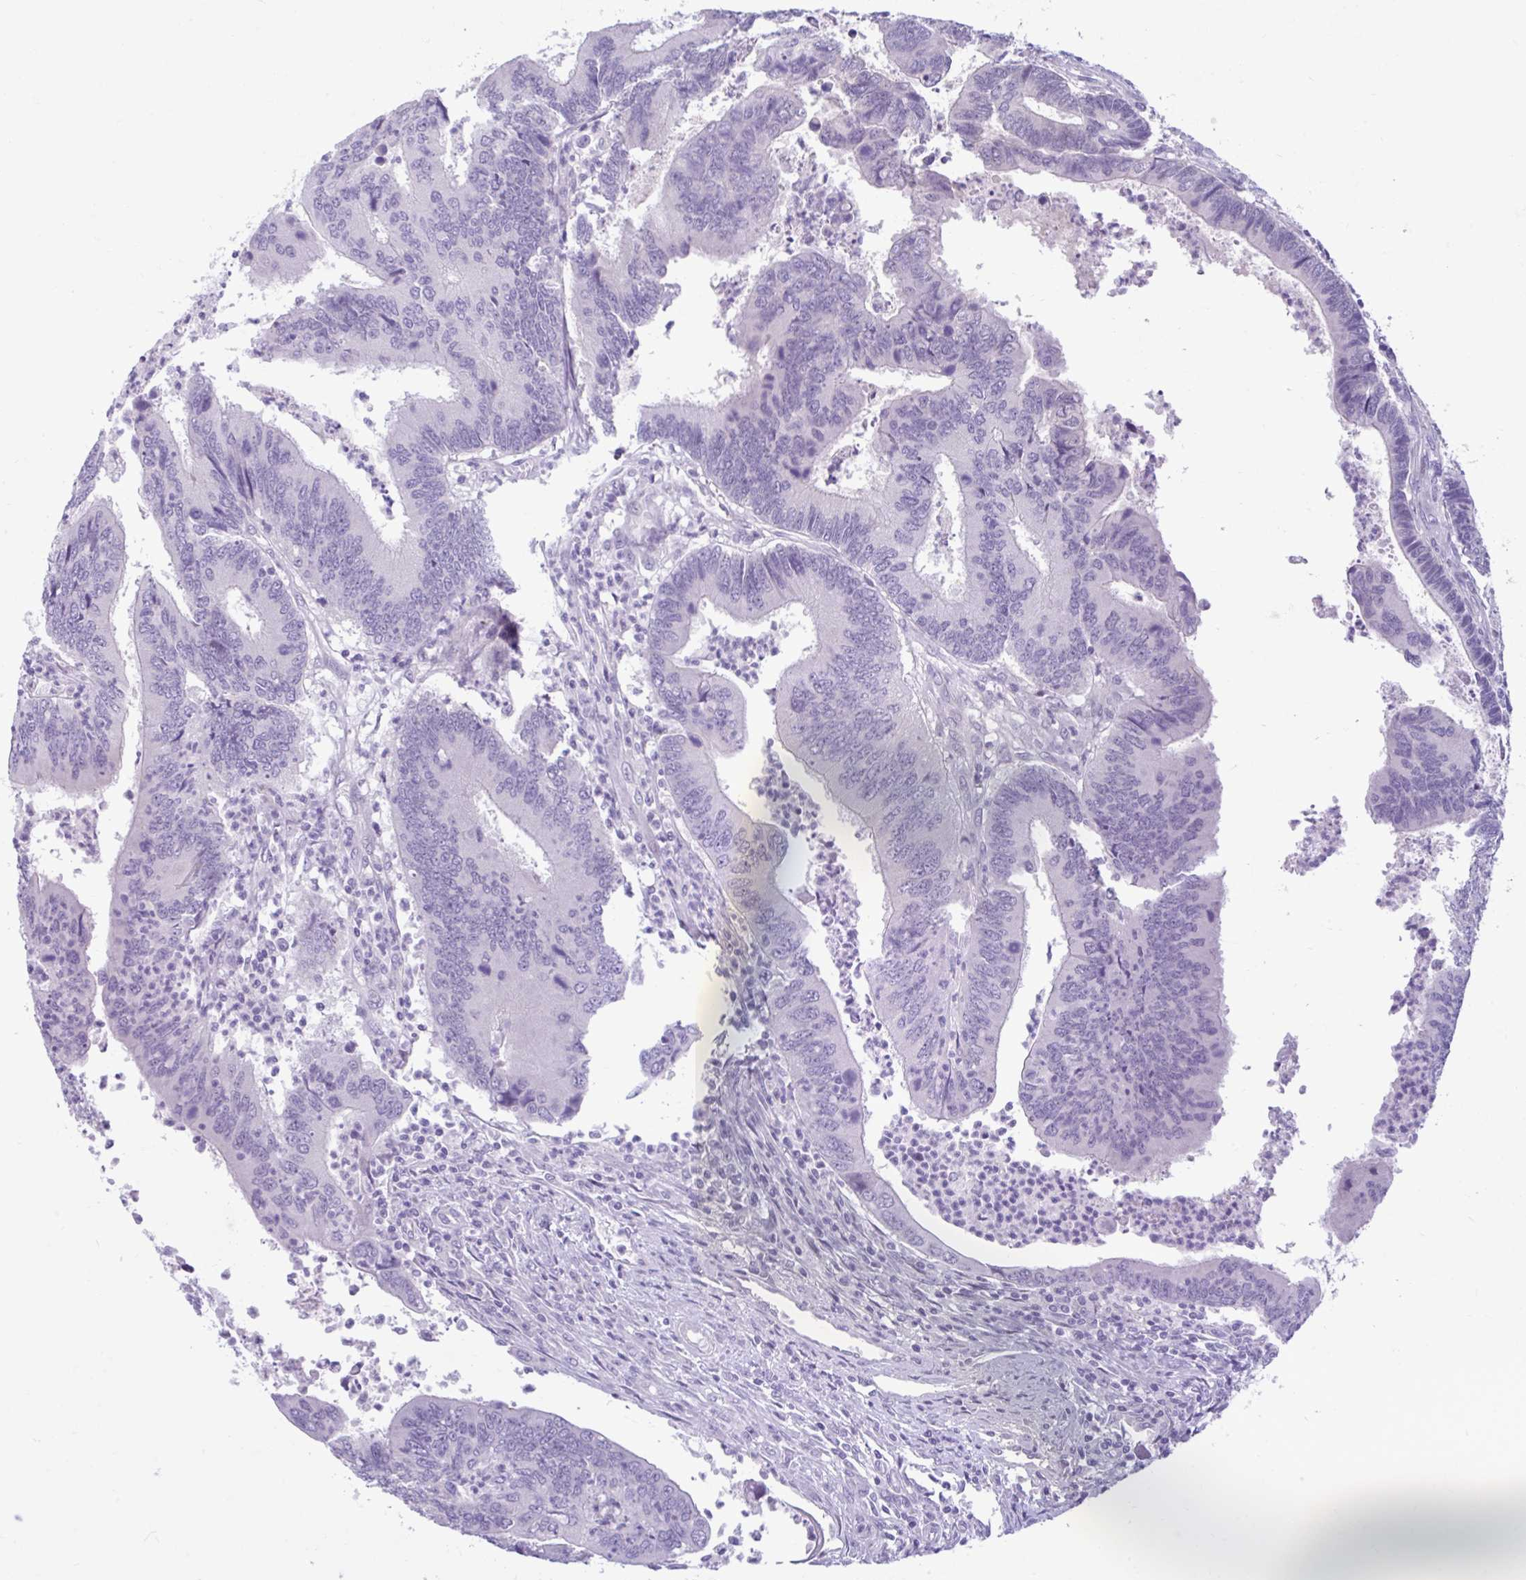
{"staining": {"intensity": "negative", "quantity": "none", "location": "none"}, "tissue": "colorectal cancer", "cell_type": "Tumor cells", "image_type": "cancer", "snomed": [{"axis": "morphology", "description": "Adenocarcinoma, NOS"}, {"axis": "topography", "description": "Colon"}], "caption": "This is a image of immunohistochemistry staining of colorectal adenocarcinoma, which shows no positivity in tumor cells. (DAB immunohistochemistry (IHC) with hematoxylin counter stain).", "gene": "FAM153A", "patient": {"sex": "female", "age": 67}}